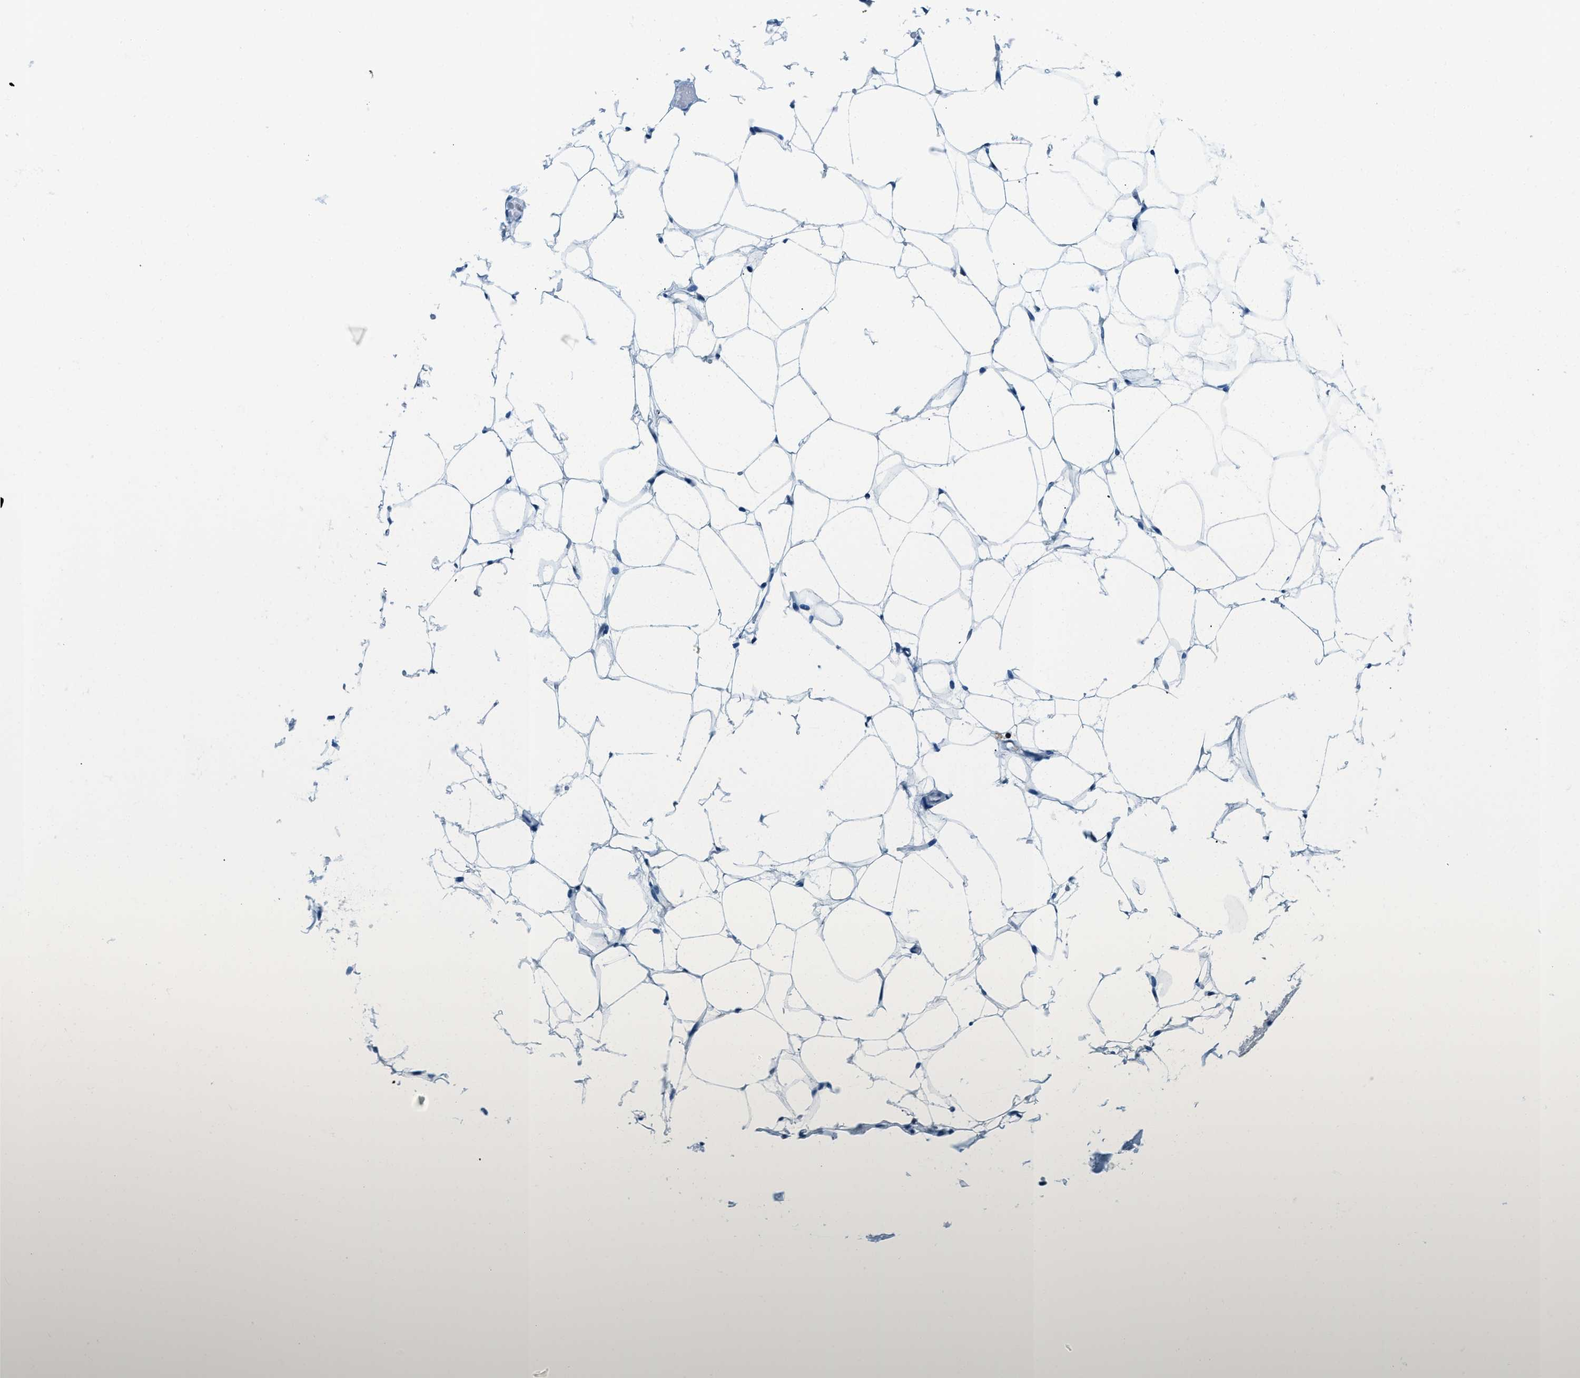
{"staining": {"intensity": "negative", "quantity": "none", "location": "none"}, "tissue": "adipose tissue", "cell_type": "Adipocytes", "image_type": "normal", "snomed": [{"axis": "morphology", "description": "Normal tissue, NOS"}, {"axis": "topography", "description": "Breast"}, {"axis": "topography", "description": "Soft tissue"}], "caption": "Immunohistochemical staining of unremarkable adipose tissue reveals no significant staining in adipocytes.", "gene": "CAPG", "patient": {"sex": "female", "age": 75}}